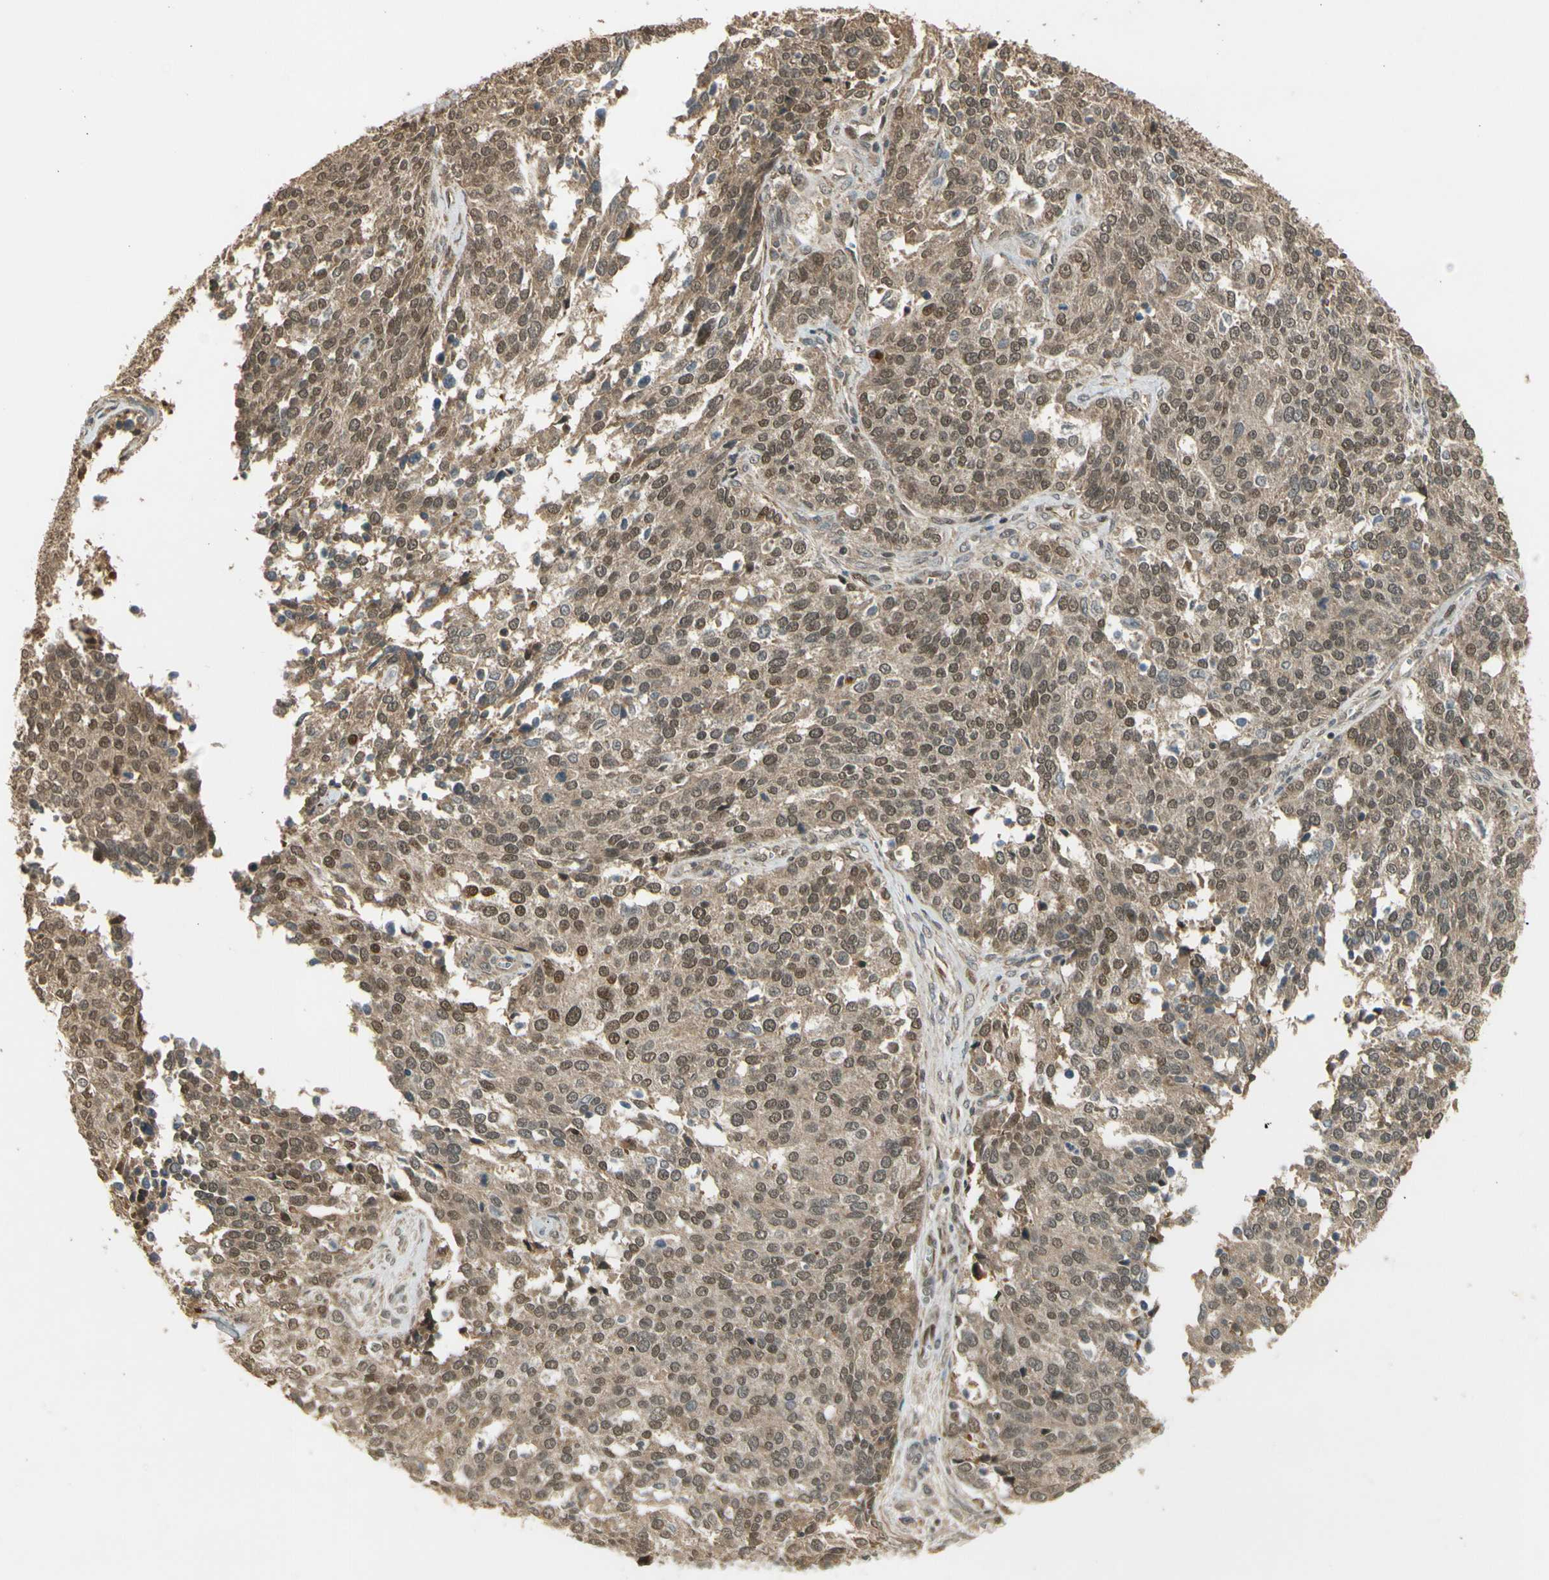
{"staining": {"intensity": "moderate", "quantity": ">75%", "location": "cytoplasmic/membranous,nuclear"}, "tissue": "ovarian cancer", "cell_type": "Tumor cells", "image_type": "cancer", "snomed": [{"axis": "morphology", "description": "Cystadenocarcinoma, serous, NOS"}, {"axis": "topography", "description": "Ovary"}], "caption": "Immunohistochemical staining of ovarian cancer demonstrates moderate cytoplasmic/membranous and nuclear protein positivity in about >75% of tumor cells.", "gene": "GMEB2", "patient": {"sex": "female", "age": 44}}